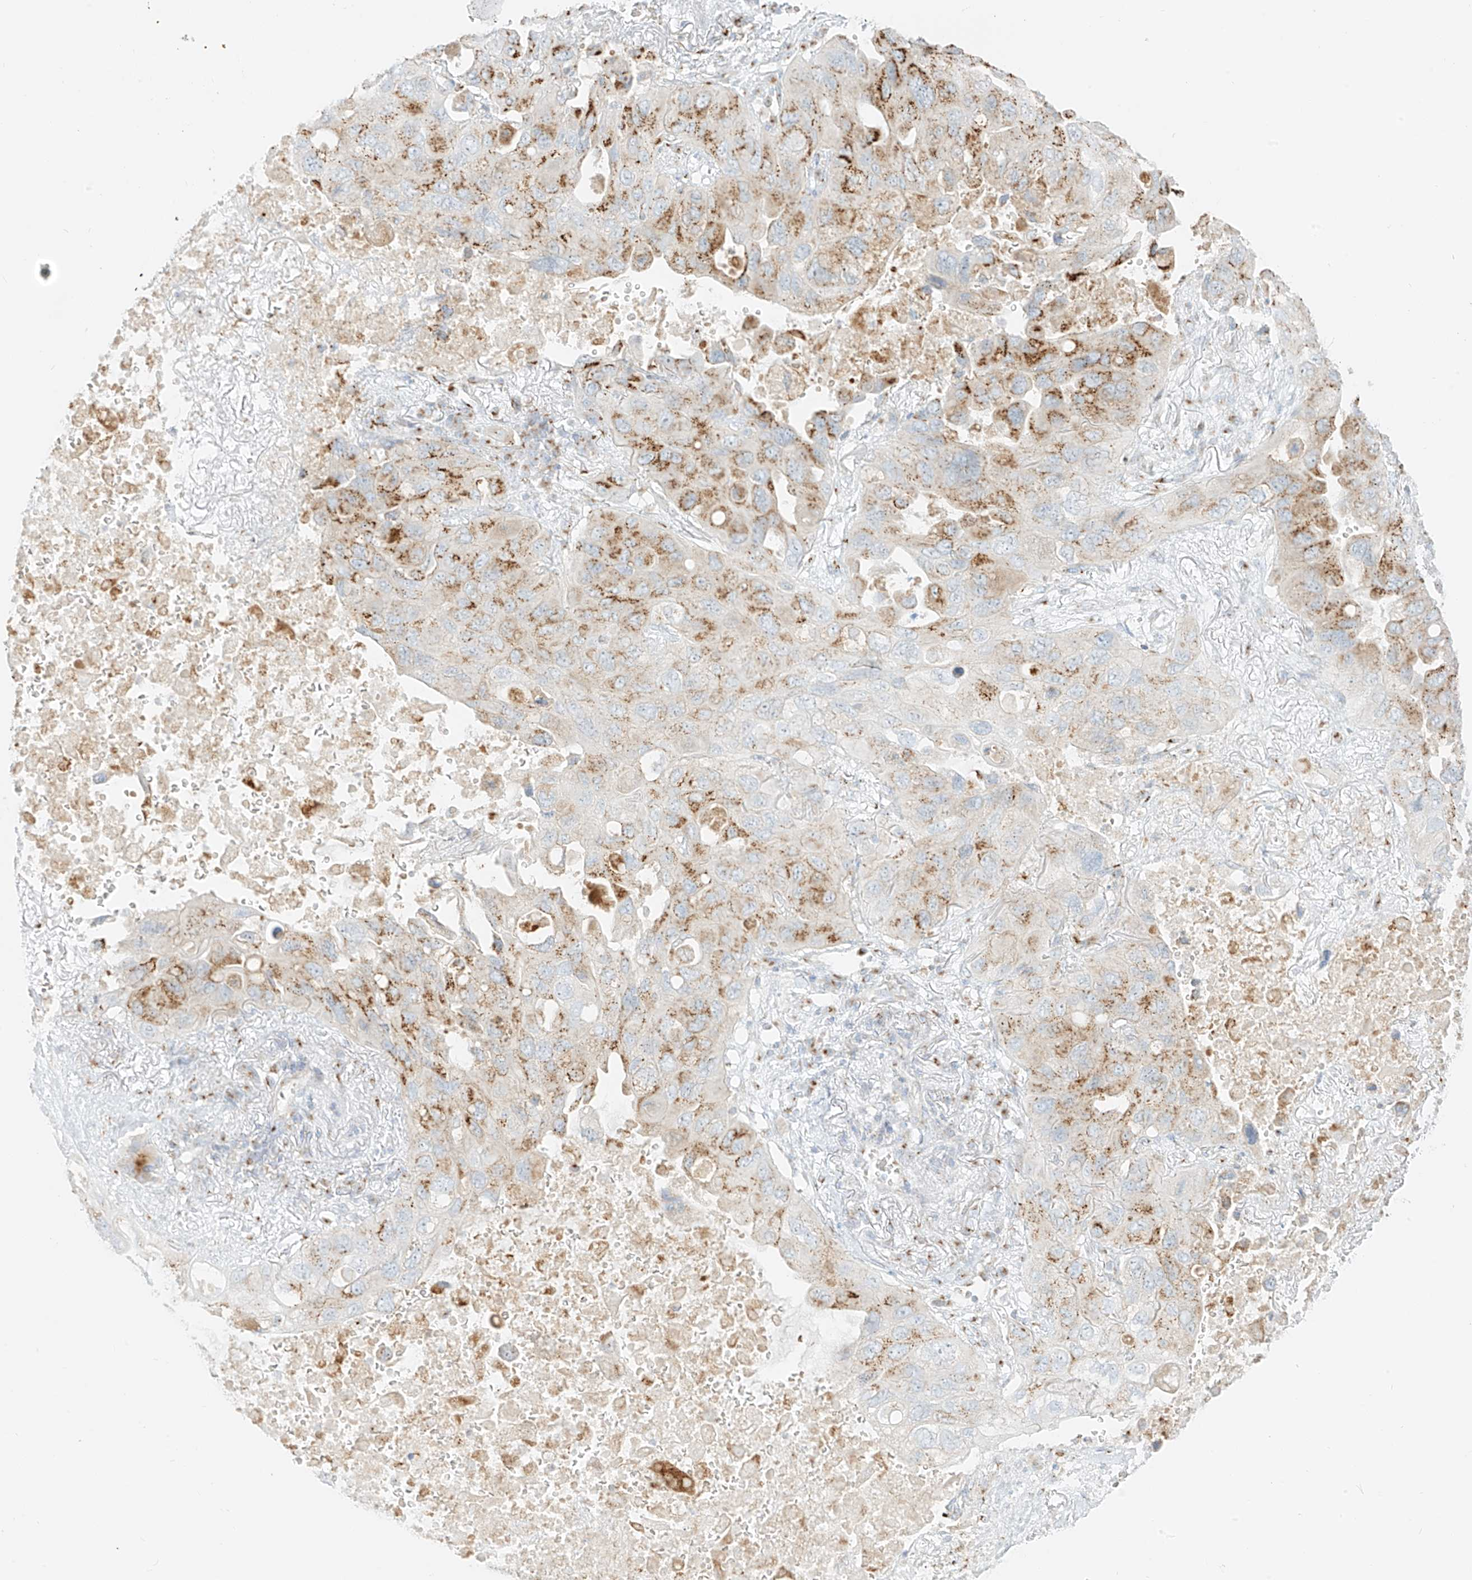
{"staining": {"intensity": "moderate", "quantity": ">75%", "location": "cytoplasmic/membranous"}, "tissue": "lung cancer", "cell_type": "Tumor cells", "image_type": "cancer", "snomed": [{"axis": "morphology", "description": "Squamous cell carcinoma, NOS"}, {"axis": "topography", "description": "Lung"}], "caption": "Immunohistochemistry micrograph of human lung cancer stained for a protein (brown), which shows medium levels of moderate cytoplasmic/membranous positivity in about >75% of tumor cells.", "gene": "TMEM87B", "patient": {"sex": "female", "age": 73}}